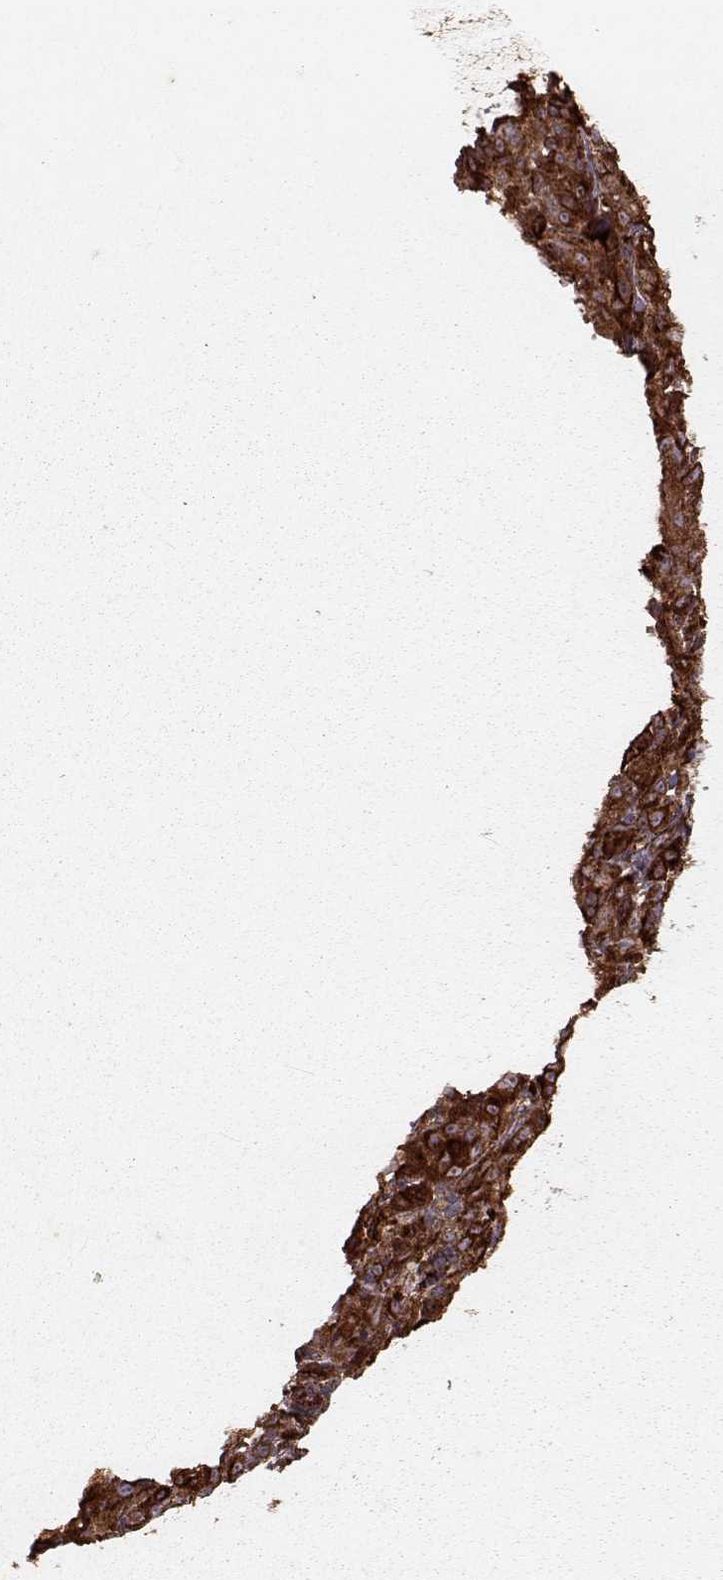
{"staining": {"intensity": "strong", "quantity": ">75%", "location": "cytoplasmic/membranous"}, "tissue": "melanoma", "cell_type": "Tumor cells", "image_type": "cancer", "snomed": [{"axis": "morphology", "description": "Malignant melanoma, NOS"}, {"axis": "topography", "description": "Skin"}], "caption": "An image showing strong cytoplasmic/membranous staining in about >75% of tumor cells in malignant melanoma, as visualized by brown immunohistochemical staining.", "gene": "FXN", "patient": {"sex": "male", "age": 89}}